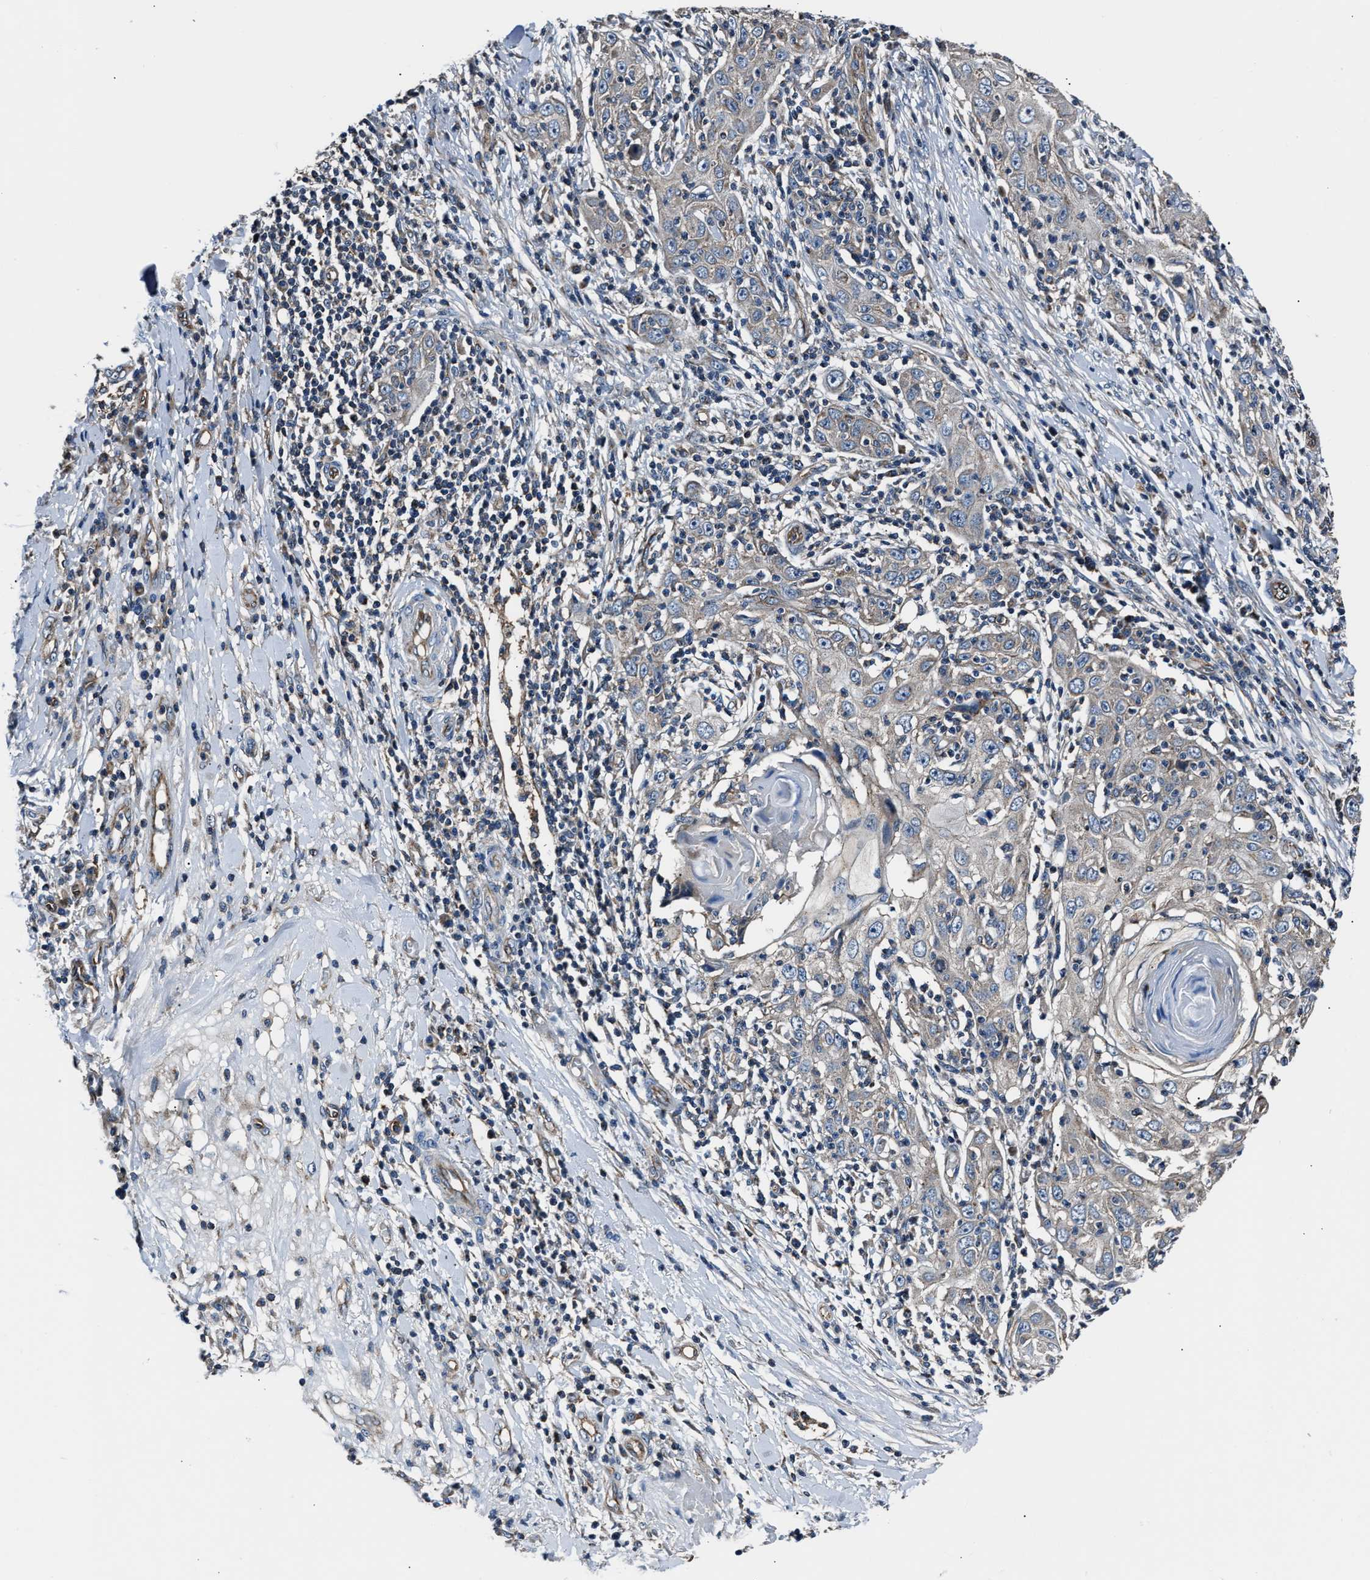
{"staining": {"intensity": "negative", "quantity": "none", "location": "none"}, "tissue": "skin cancer", "cell_type": "Tumor cells", "image_type": "cancer", "snomed": [{"axis": "morphology", "description": "Squamous cell carcinoma, NOS"}, {"axis": "topography", "description": "Skin"}], "caption": "Immunohistochemistry histopathology image of neoplastic tissue: skin cancer stained with DAB reveals no significant protein staining in tumor cells.", "gene": "GGCT", "patient": {"sex": "female", "age": 88}}